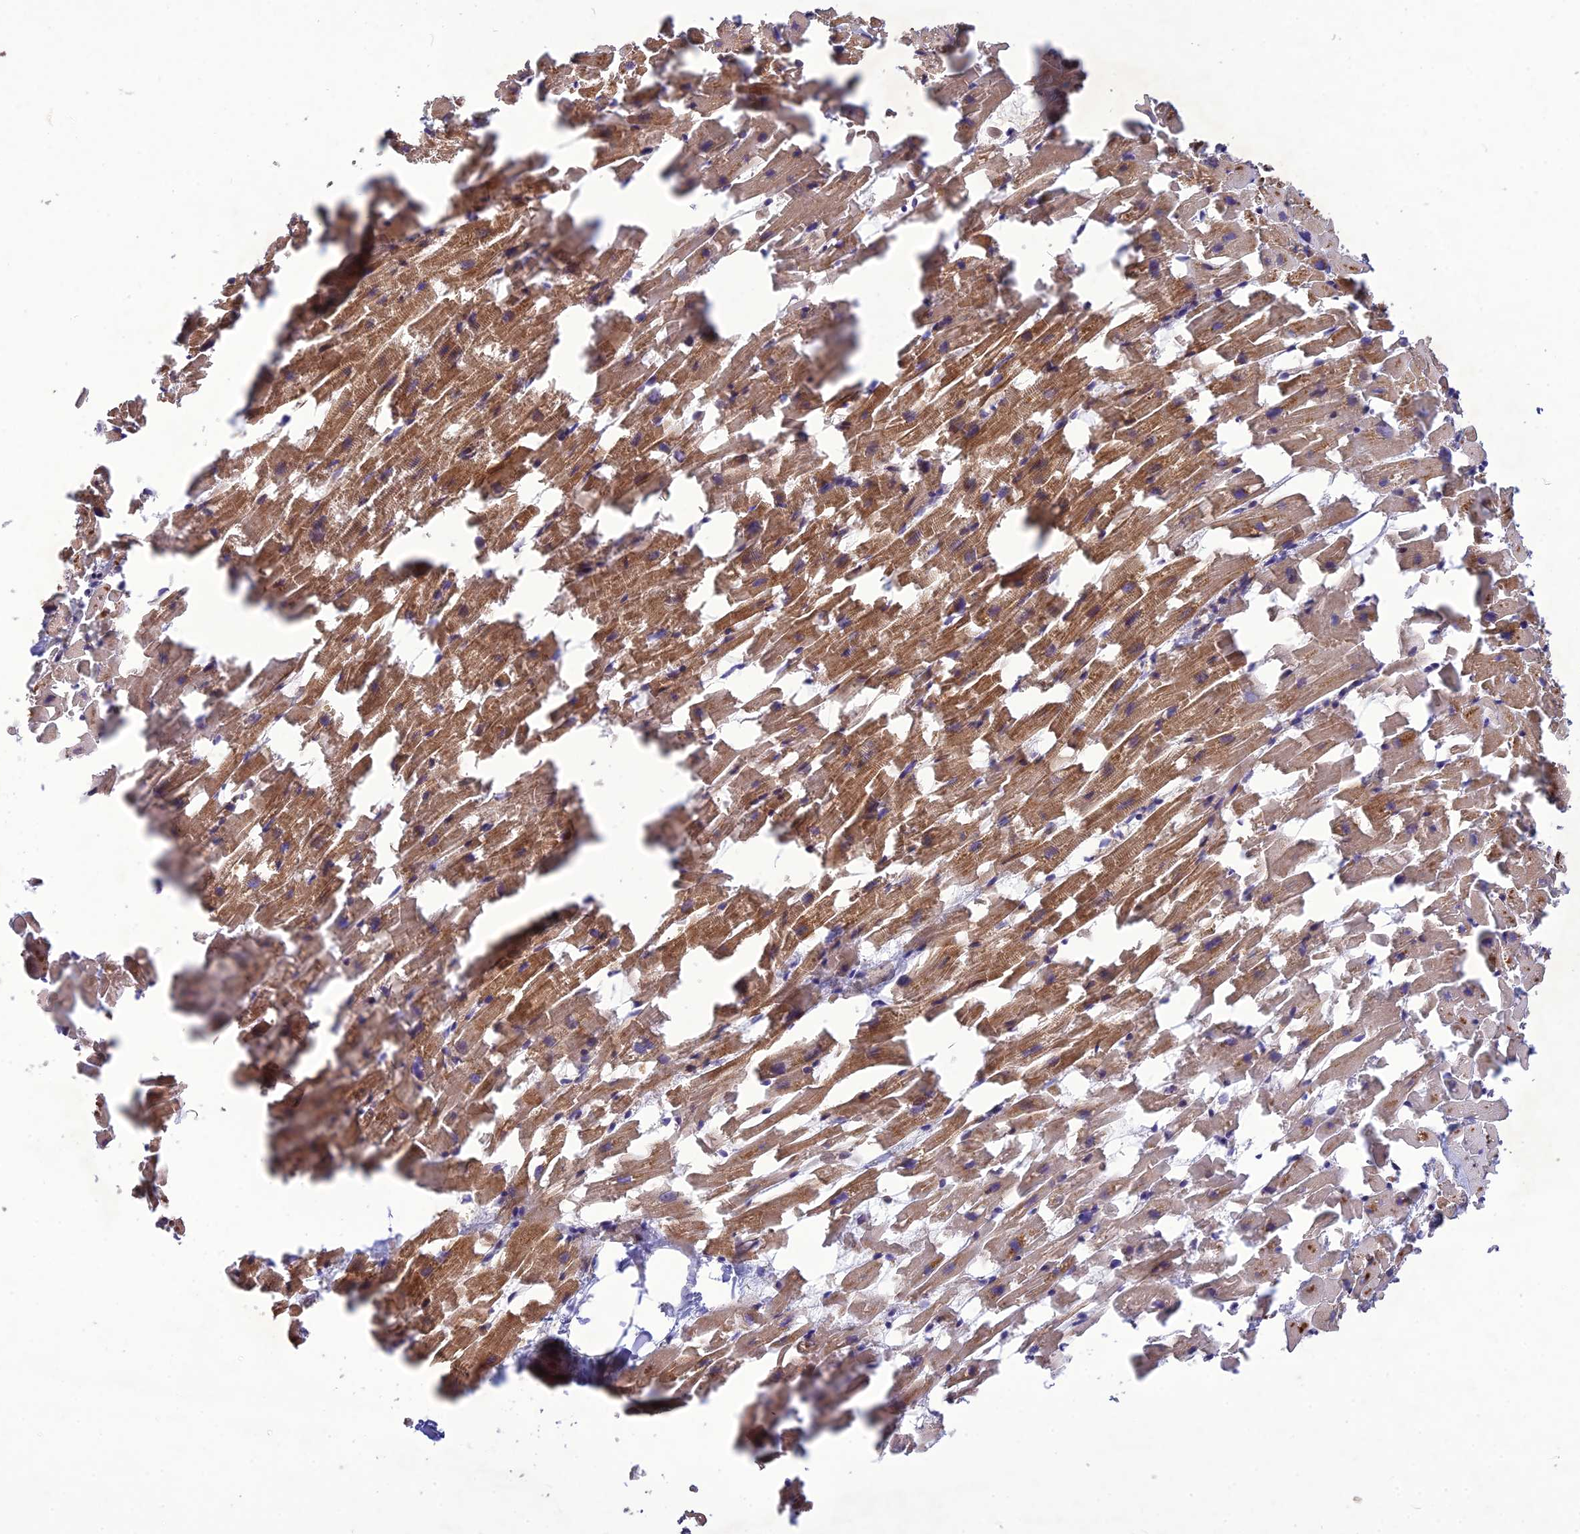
{"staining": {"intensity": "moderate", "quantity": ">75%", "location": "cytoplasmic/membranous"}, "tissue": "heart muscle", "cell_type": "Cardiomyocytes", "image_type": "normal", "snomed": [{"axis": "morphology", "description": "Normal tissue, NOS"}, {"axis": "topography", "description": "Heart"}], "caption": "Cardiomyocytes show moderate cytoplasmic/membranous staining in approximately >75% of cells in benign heart muscle.", "gene": "TMEM131L", "patient": {"sex": "female", "age": 64}}